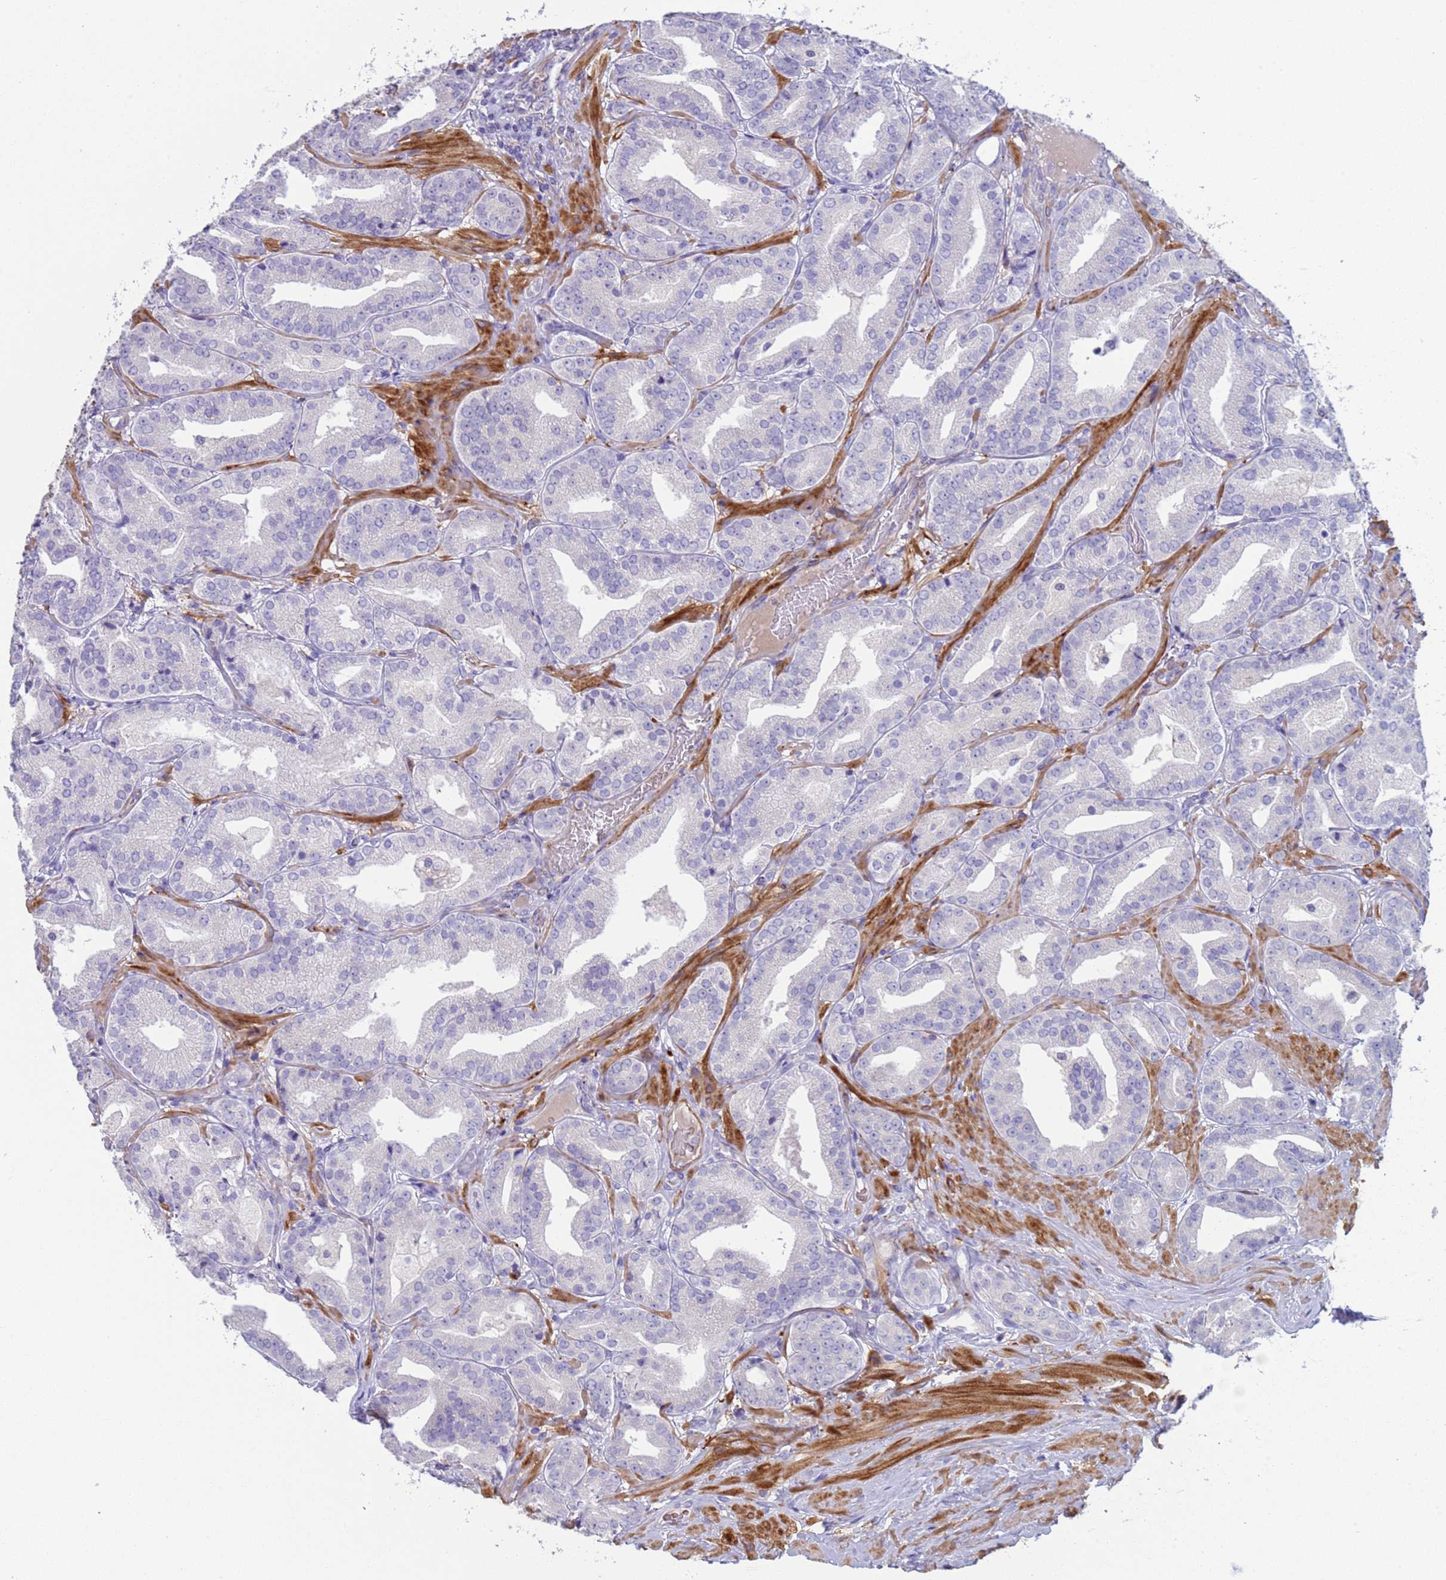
{"staining": {"intensity": "negative", "quantity": "none", "location": "none"}, "tissue": "prostate cancer", "cell_type": "Tumor cells", "image_type": "cancer", "snomed": [{"axis": "morphology", "description": "Adenocarcinoma, High grade"}, {"axis": "topography", "description": "Prostate"}], "caption": "Immunohistochemistry (IHC) micrograph of prostate cancer stained for a protein (brown), which shows no positivity in tumor cells. (Immunohistochemistry, brightfield microscopy, high magnification).", "gene": "KBTBD3", "patient": {"sex": "male", "age": 63}}